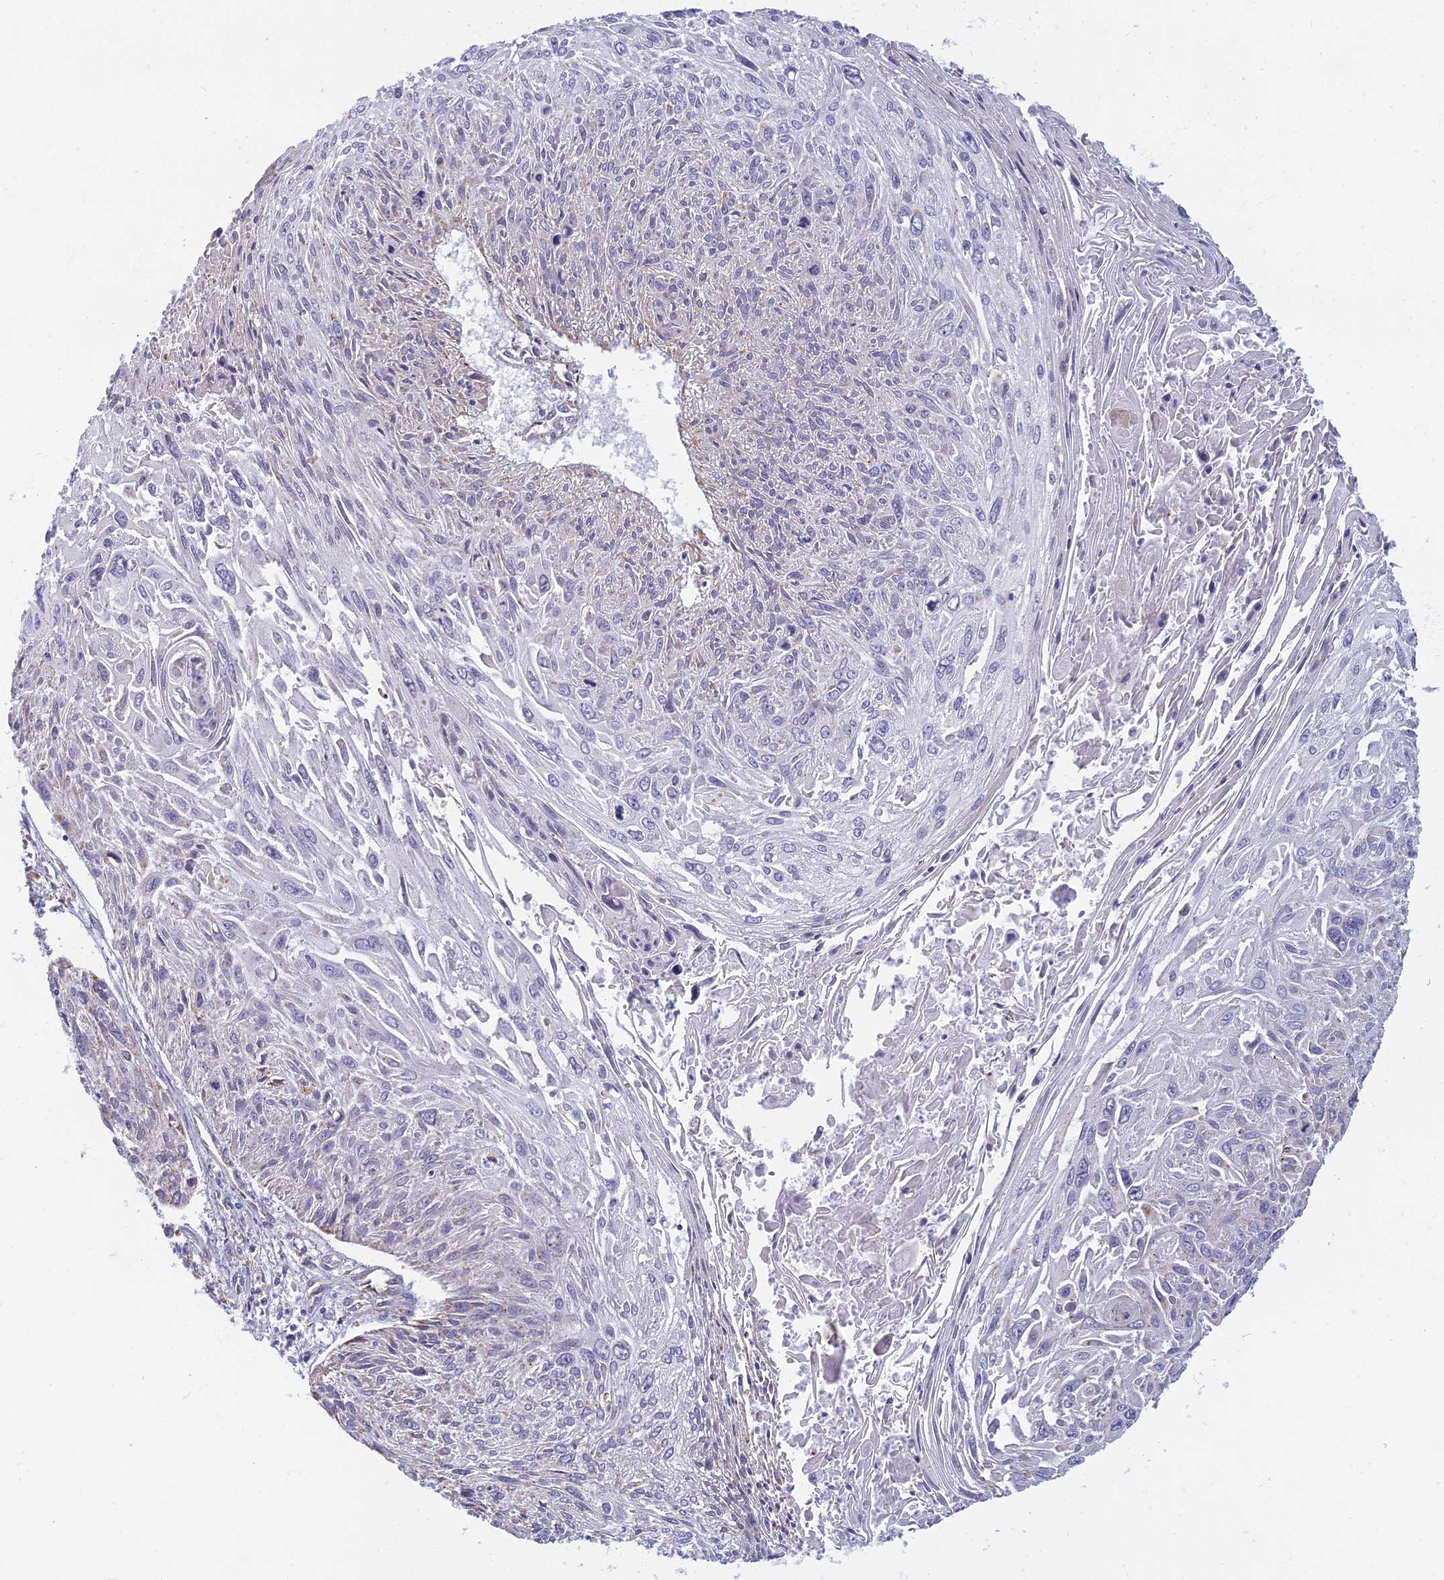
{"staining": {"intensity": "negative", "quantity": "none", "location": "none"}, "tissue": "cervical cancer", "cell_type": "Tumor cells", "image_type": "cancer", "snomed": [{"axis": "morphology", "description": "Squamous cell carcinoma, NOS"}, {"axis": "topography", "description": "Cervix"}], "caption": "Immunohistochemistry (IHC) of cervical cancer (squamous cell carcinoma) reveals no staining in tumor cells.", "gene": "DDX51", "patient": {"sex": "female", "age": 51}}